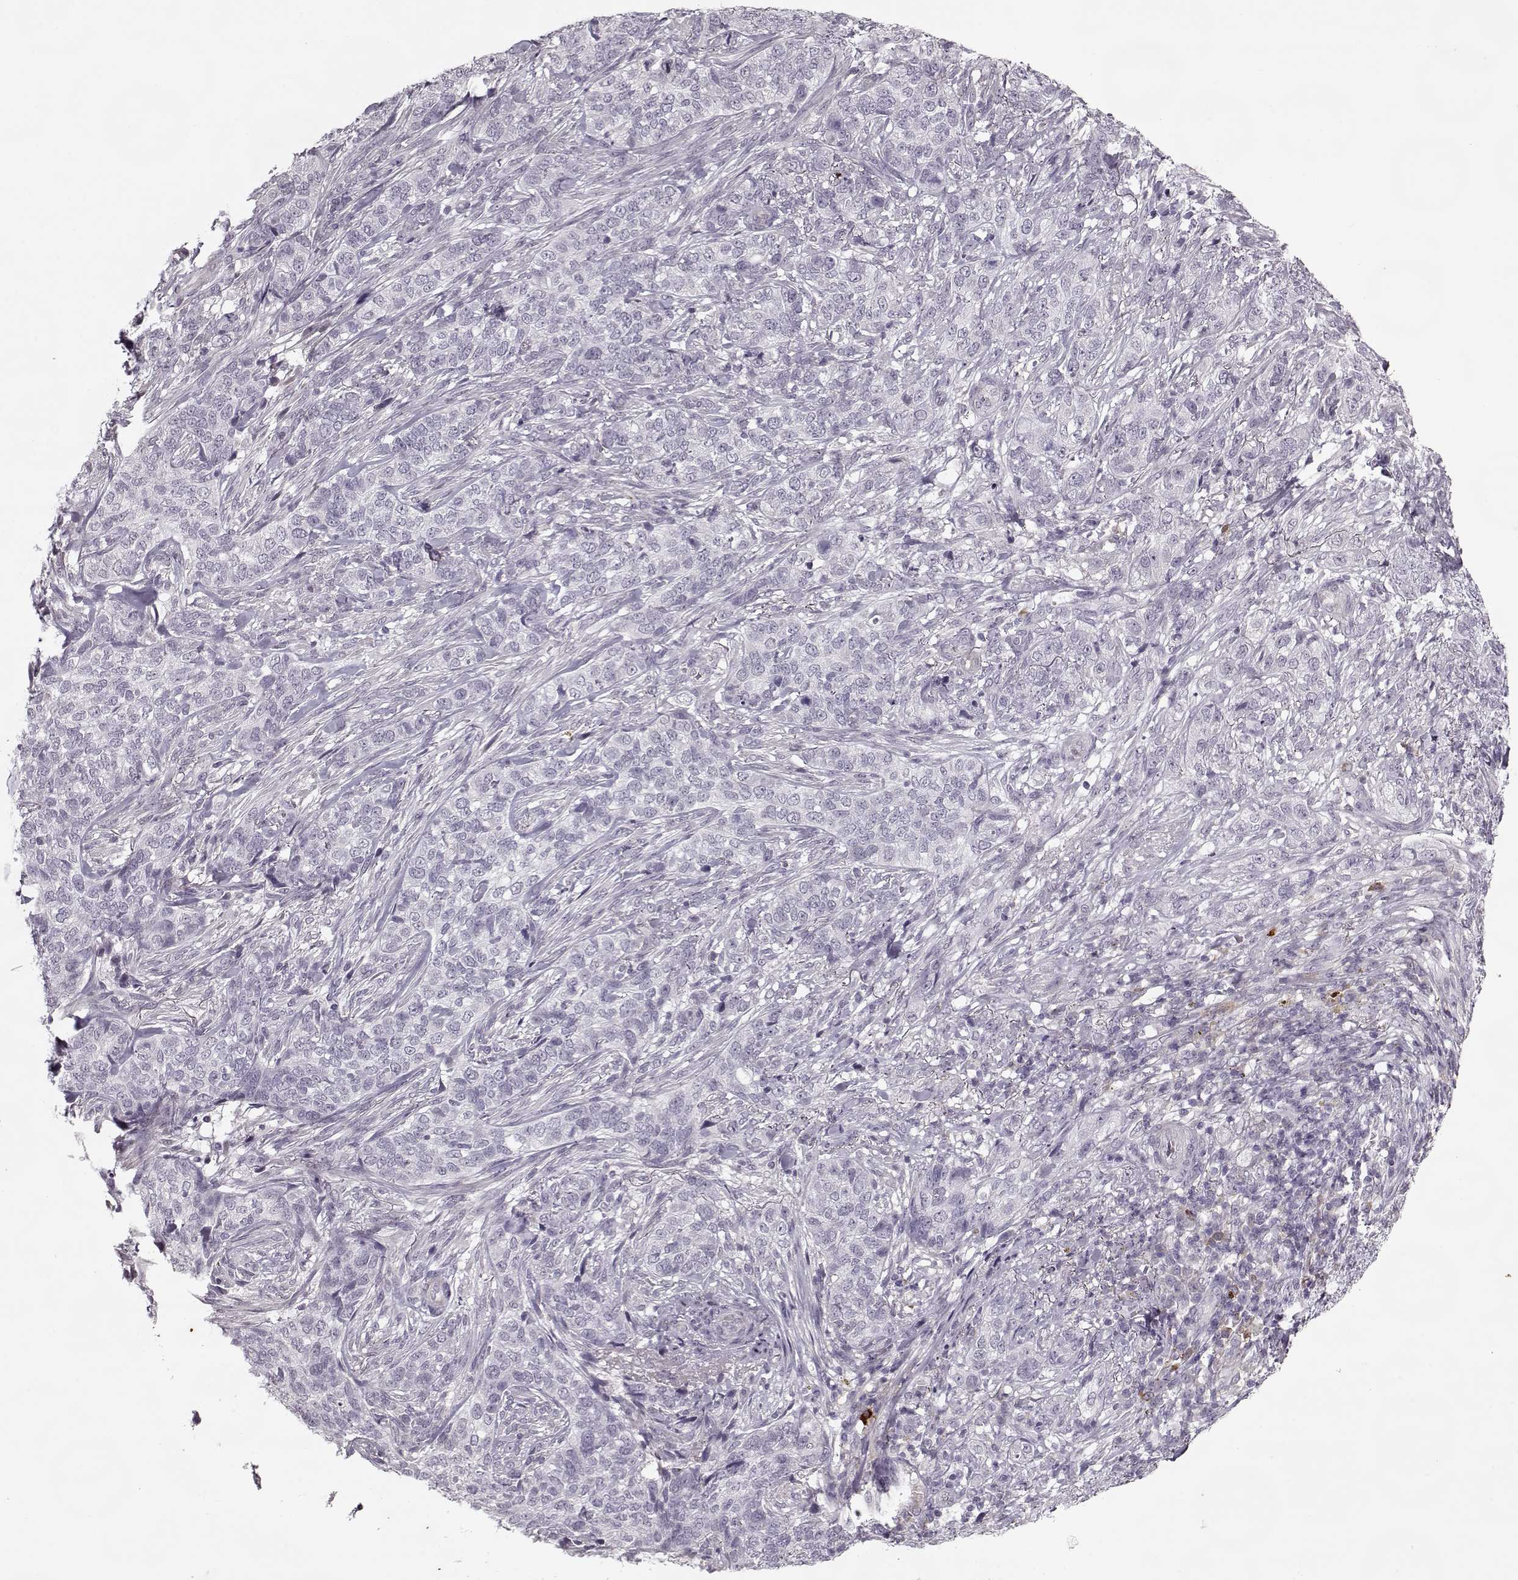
{"staining": {"intensity": "negative", "quantity": "none", "location": "none"}, "tissue": "skin cancer", "cell_type": "Tumor cells", "image_type": "cancer", "snomed": [{"axis": "morphology", "description": "Basal cell carcinoma"}, {"axis": "topography", "description": "Skin"}], "caption": "DAB immunohistochemical staining of basal cell carcinoma (skin) reveals no significant expression in tumor cells. (Stains: DAB (3,3'-diaminobenzidine) immunohistochemistry with hematoxylin counter stain, Microscopy: brightfield microscopy at high magnification).", "gene": "KRT9", "patient": {"sex": "female", "age": 69}}